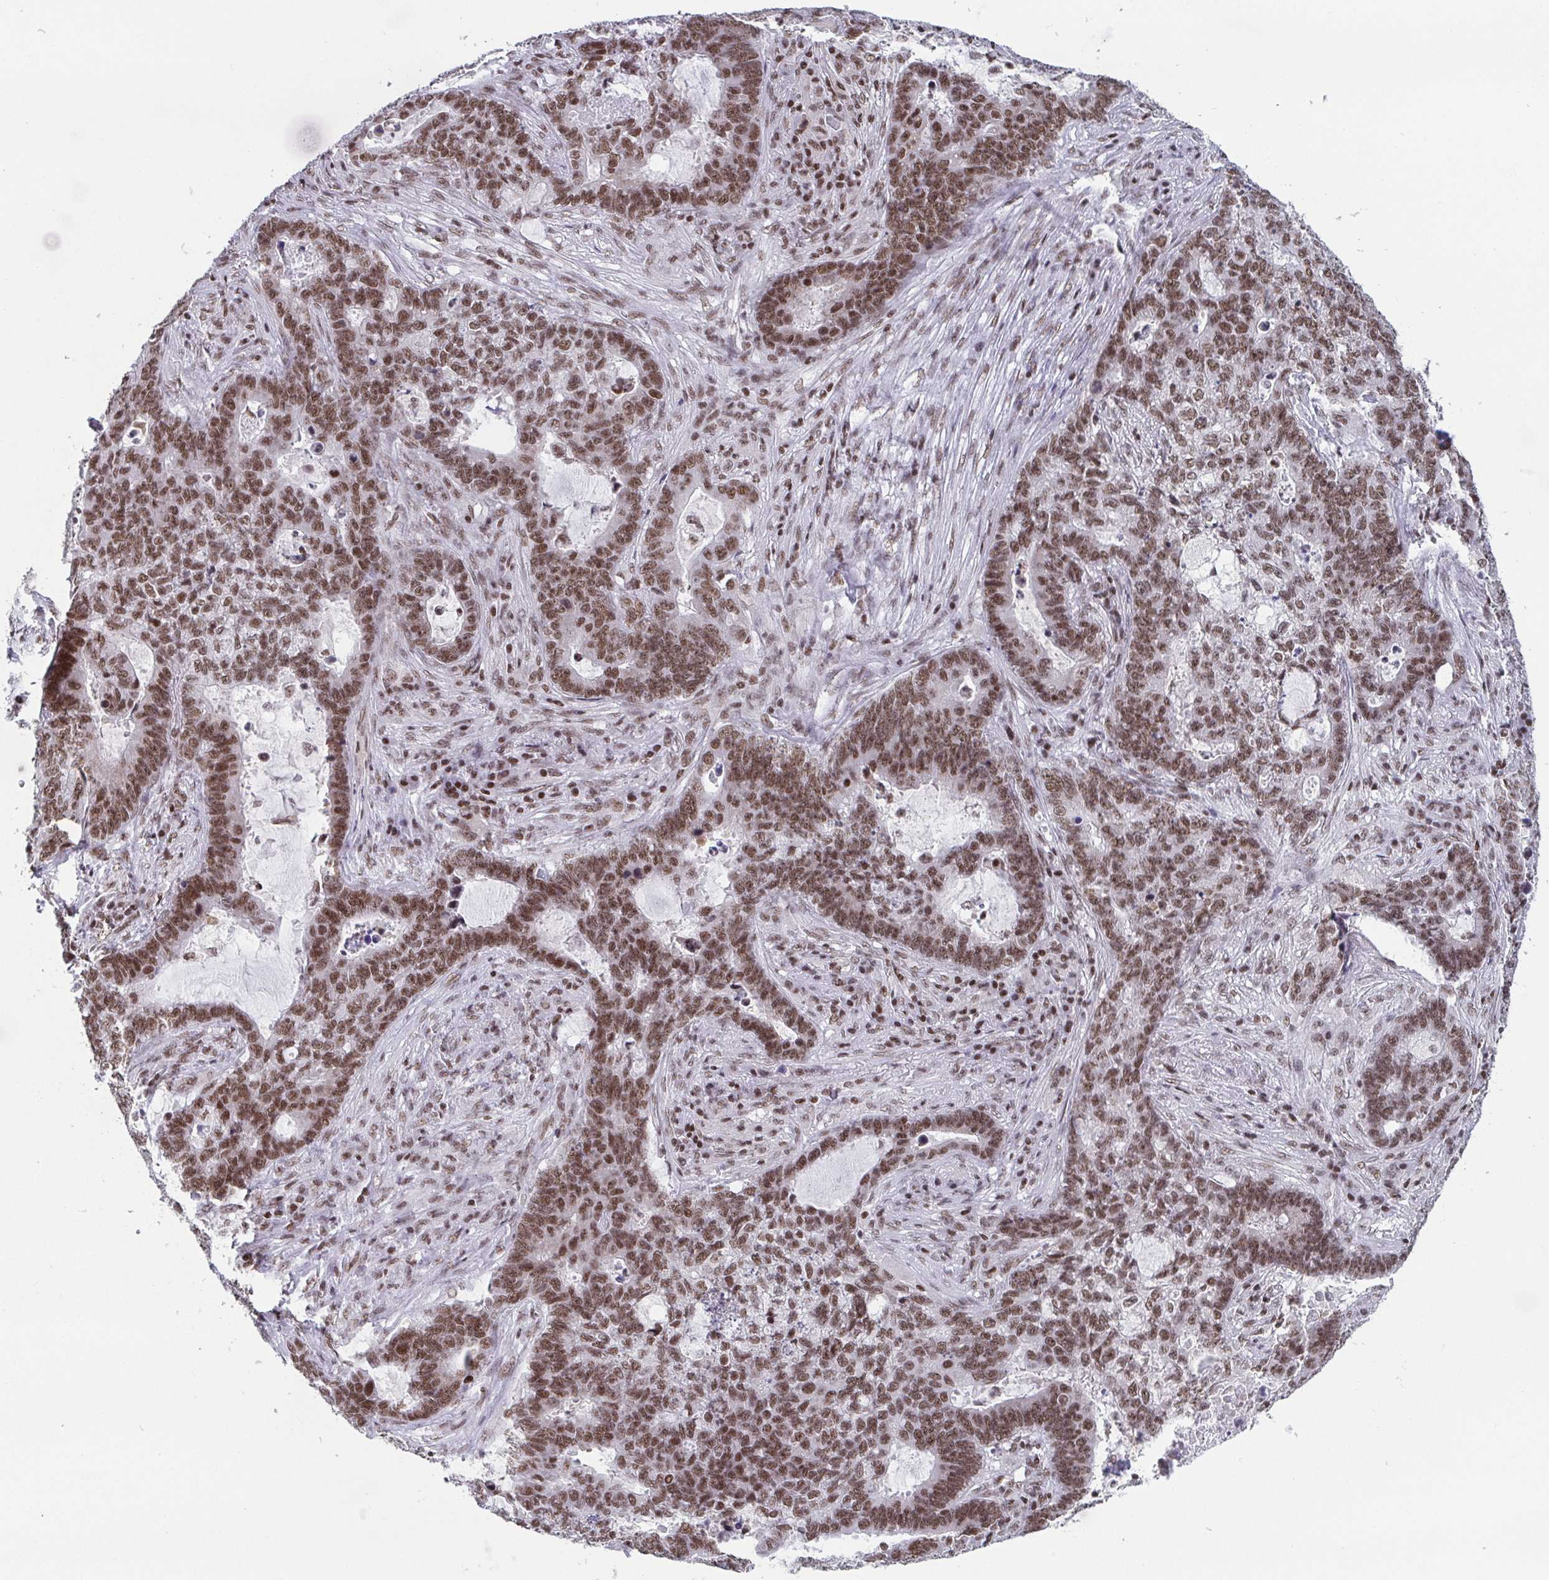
{"staining": {"intensity": "moderate", "quantity": ">75%", "location": "nuclear"}, "tissue": "lung cancer", "cell_type": "Tumor cells", "image_type": "cancer", "snomed": [{"axis": "morphology", "description": "Aneuploidy"}, {"axis": "morphology", "description": "Adenocarcinoma, NOS"}, {"axis": "morphology", "description": "Adenocarcinoma primary or metastatic"}, {"axis": "topography", "description": "Lung"}], "caption": "Human lung cancer stained with a protein marker shows moderate staining in tumor cells.", "gene": "CTCF", "patient": {"sex": "female", "age": 75}}